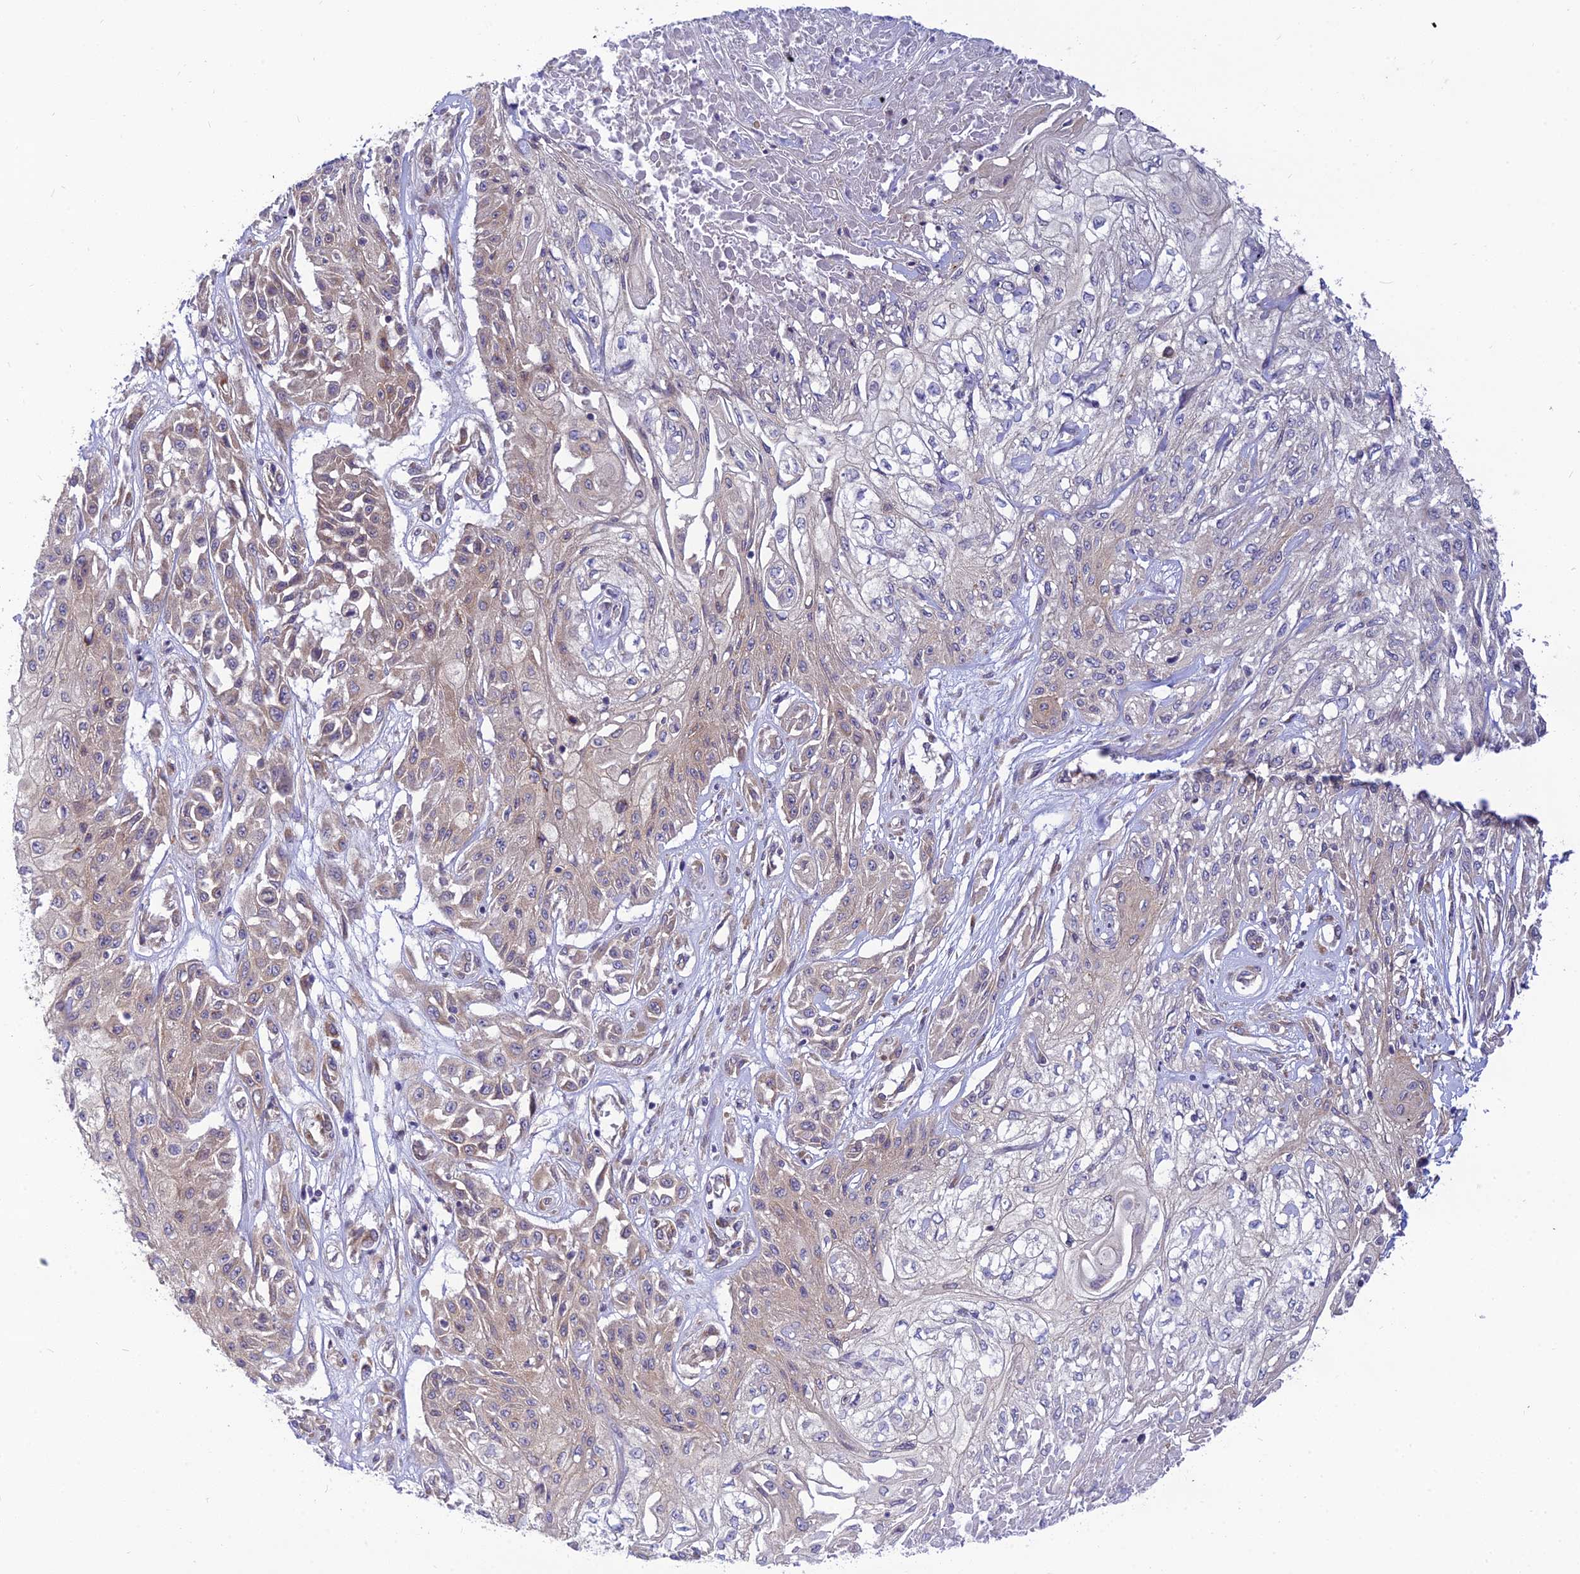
{"staining": {"intensity": "negative", "quantity": "none", "location": "none"}, "tissue": "skin cancer", "cell_type": "Tumor cells", "image_type": "cancer", "snomed": [{"axis": "morphology", "description": "Squamous cell carcinoma, NOS"}, {"axis": "morphology", "description": "Squamous cell carcinoma, metastatic, NOS"}, {"axis": "topography", "description": "Skin"}, {"axis": "topography", "description": "Lymph node"}], "caption": "IHC histopathology image of skin cancer stained for a protein (brown), which shows no staining in tumor cells.", "gene": "SKIC8", "patient": {"sex": "male", "age": 75}}